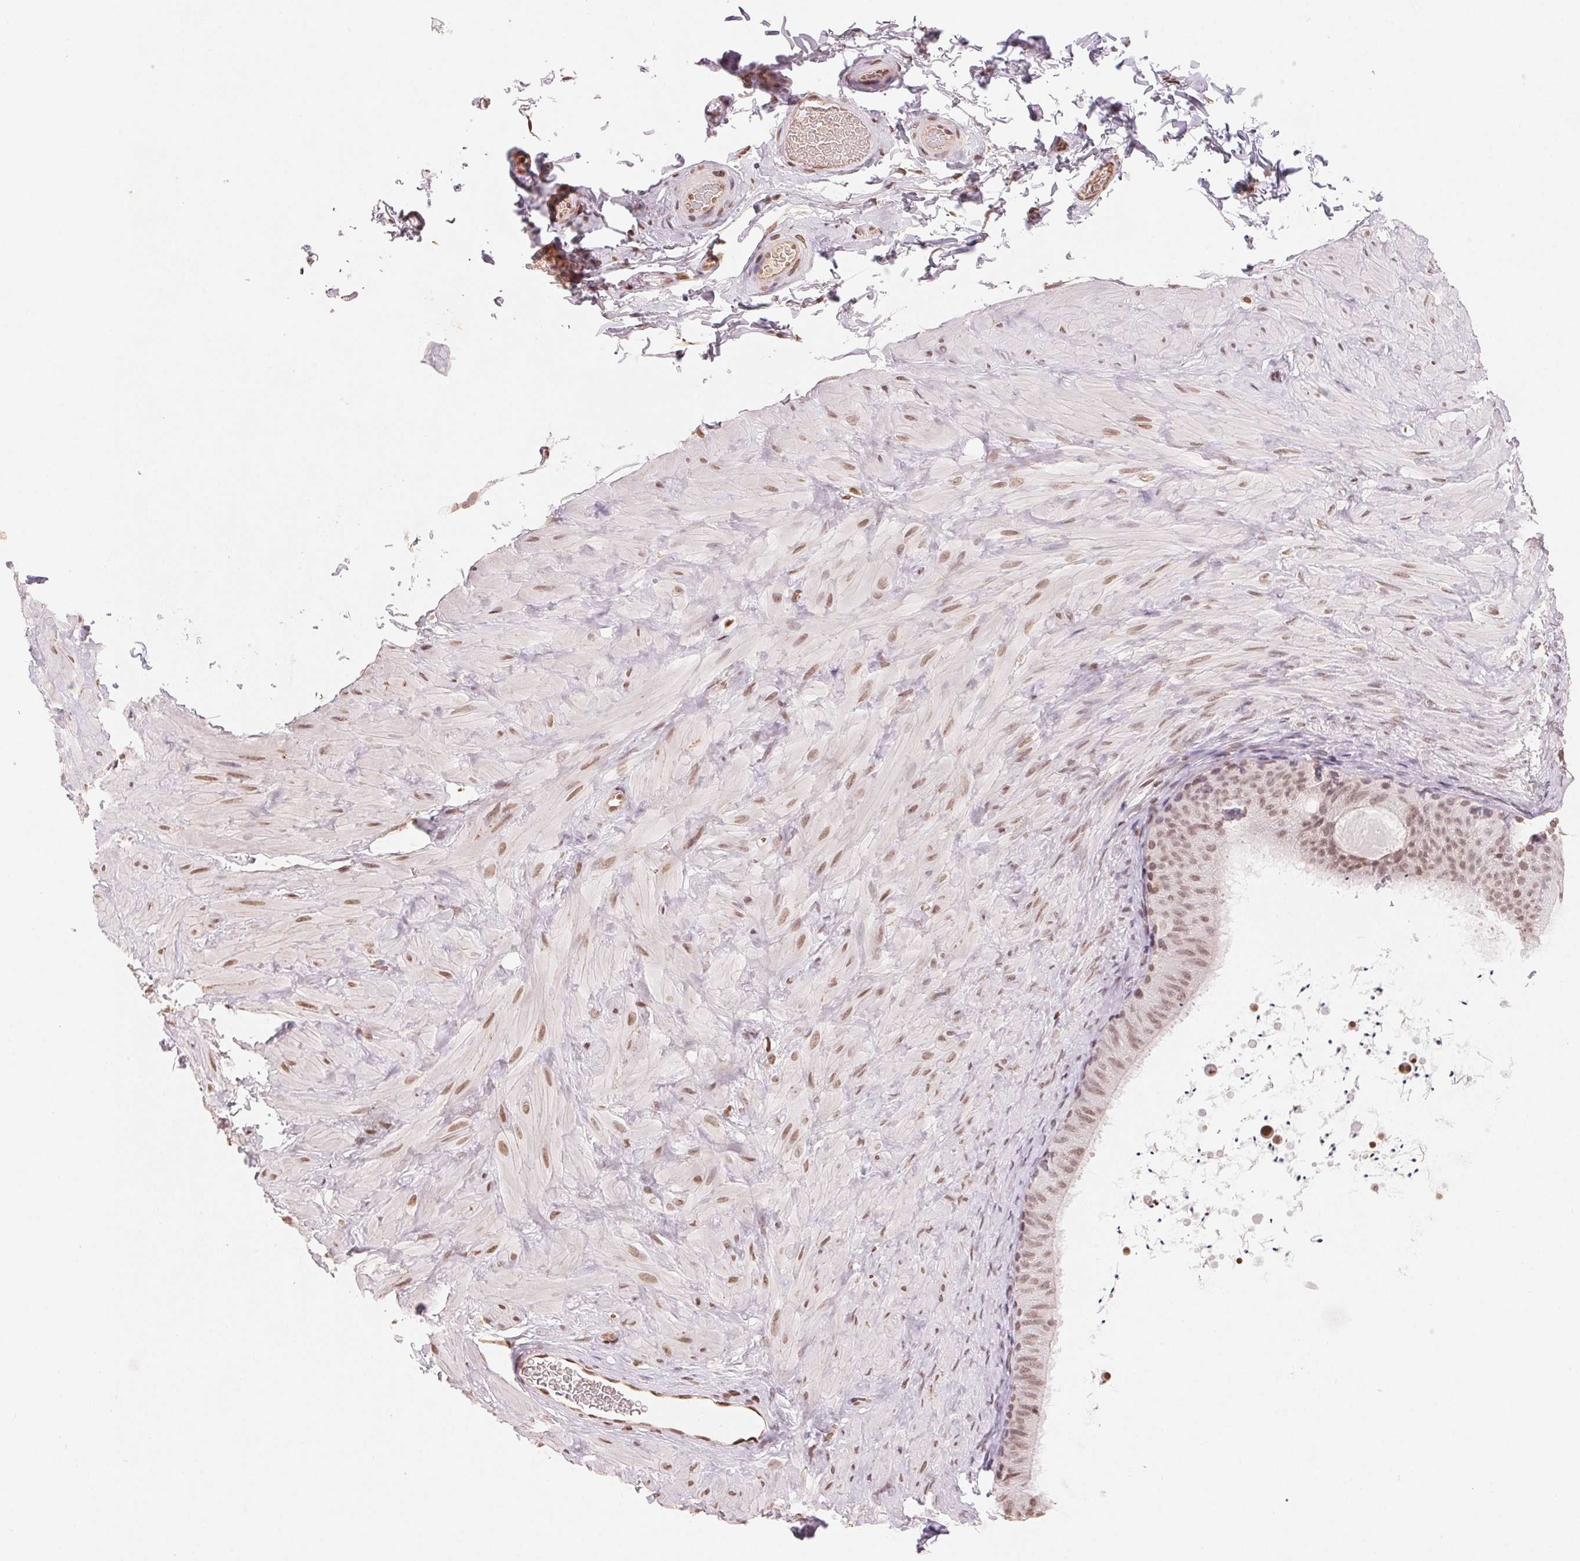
{"staining": {"intensity": "weak", "quantity": ">75%", "location": "nuclear"}, "tissue": "epididymis", "cell_type": "Glandular cells", "image_type": "normal", "snomed": [{"axis": "morphology", "description": "Normal tissue, NOS"}, {"axis": "topography", "description": "Epididymis, spermatic cord, NOS"}, {"axis": "topography", "description": "Epididymis"}], "caption": "Protein expression analysis of normal human epididymis reveals weak nuclear staining in approximately >75% of glandular cells.", "gene": "TBP", "patient": {"sex": "male", "age": 31}}